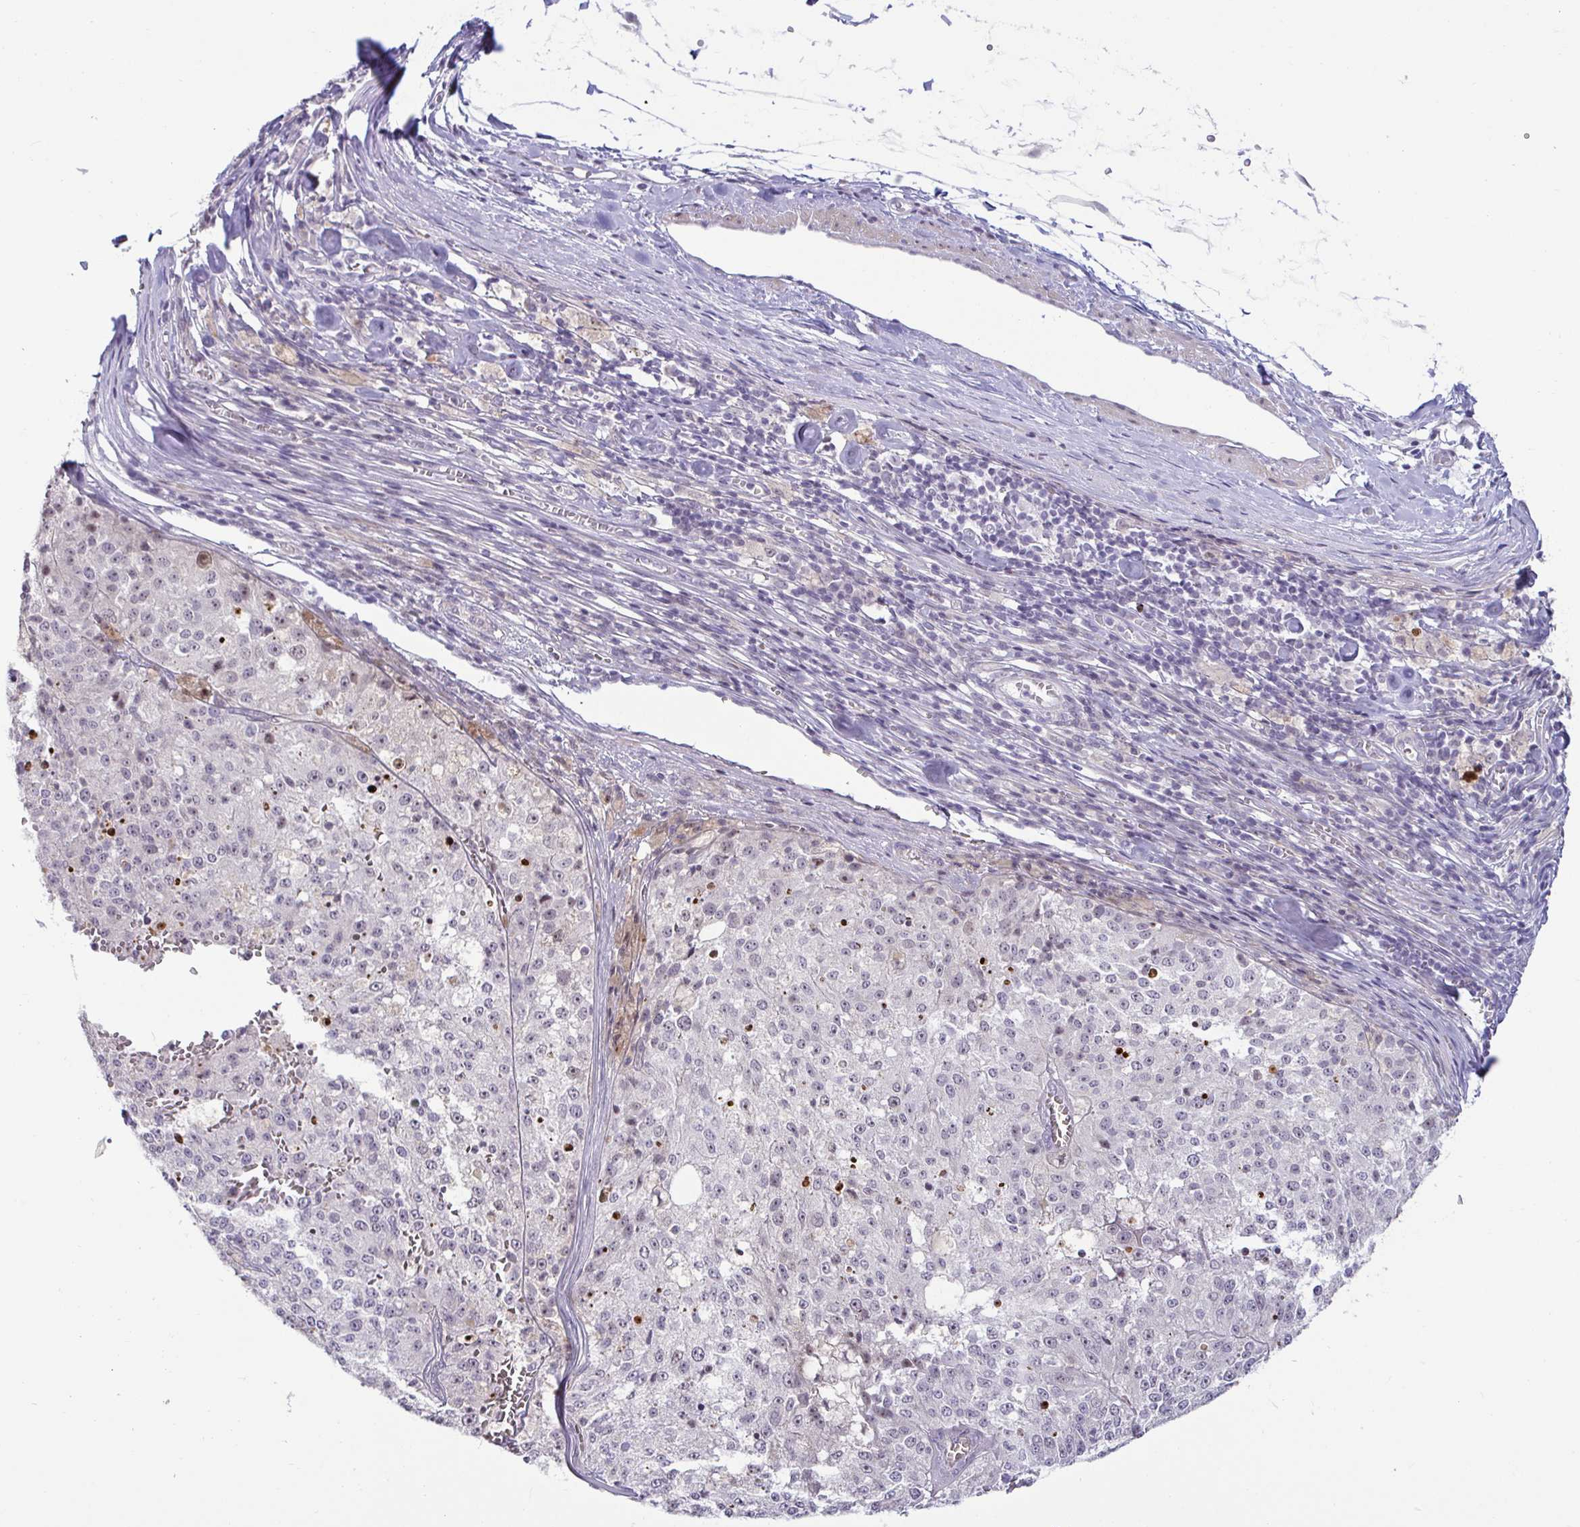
{"staining": {"intensity": "negative", "quantity": "none", "location": "none"}, "tissue": "melanoma", "cell_type": "Tumor cells", "image_type": "cancer", "snomed": [{"axis": "morphology", "description": "Malignant melanoma, Metastatic site"}, {"axis": "topography", "description": "Lymph node"}], "caption": "Tumor cells show no significant protein staining in malignant melanoma (metastatic site).", "gene": "GSTM1", "patient": {"sex": "female", "age": 64}}